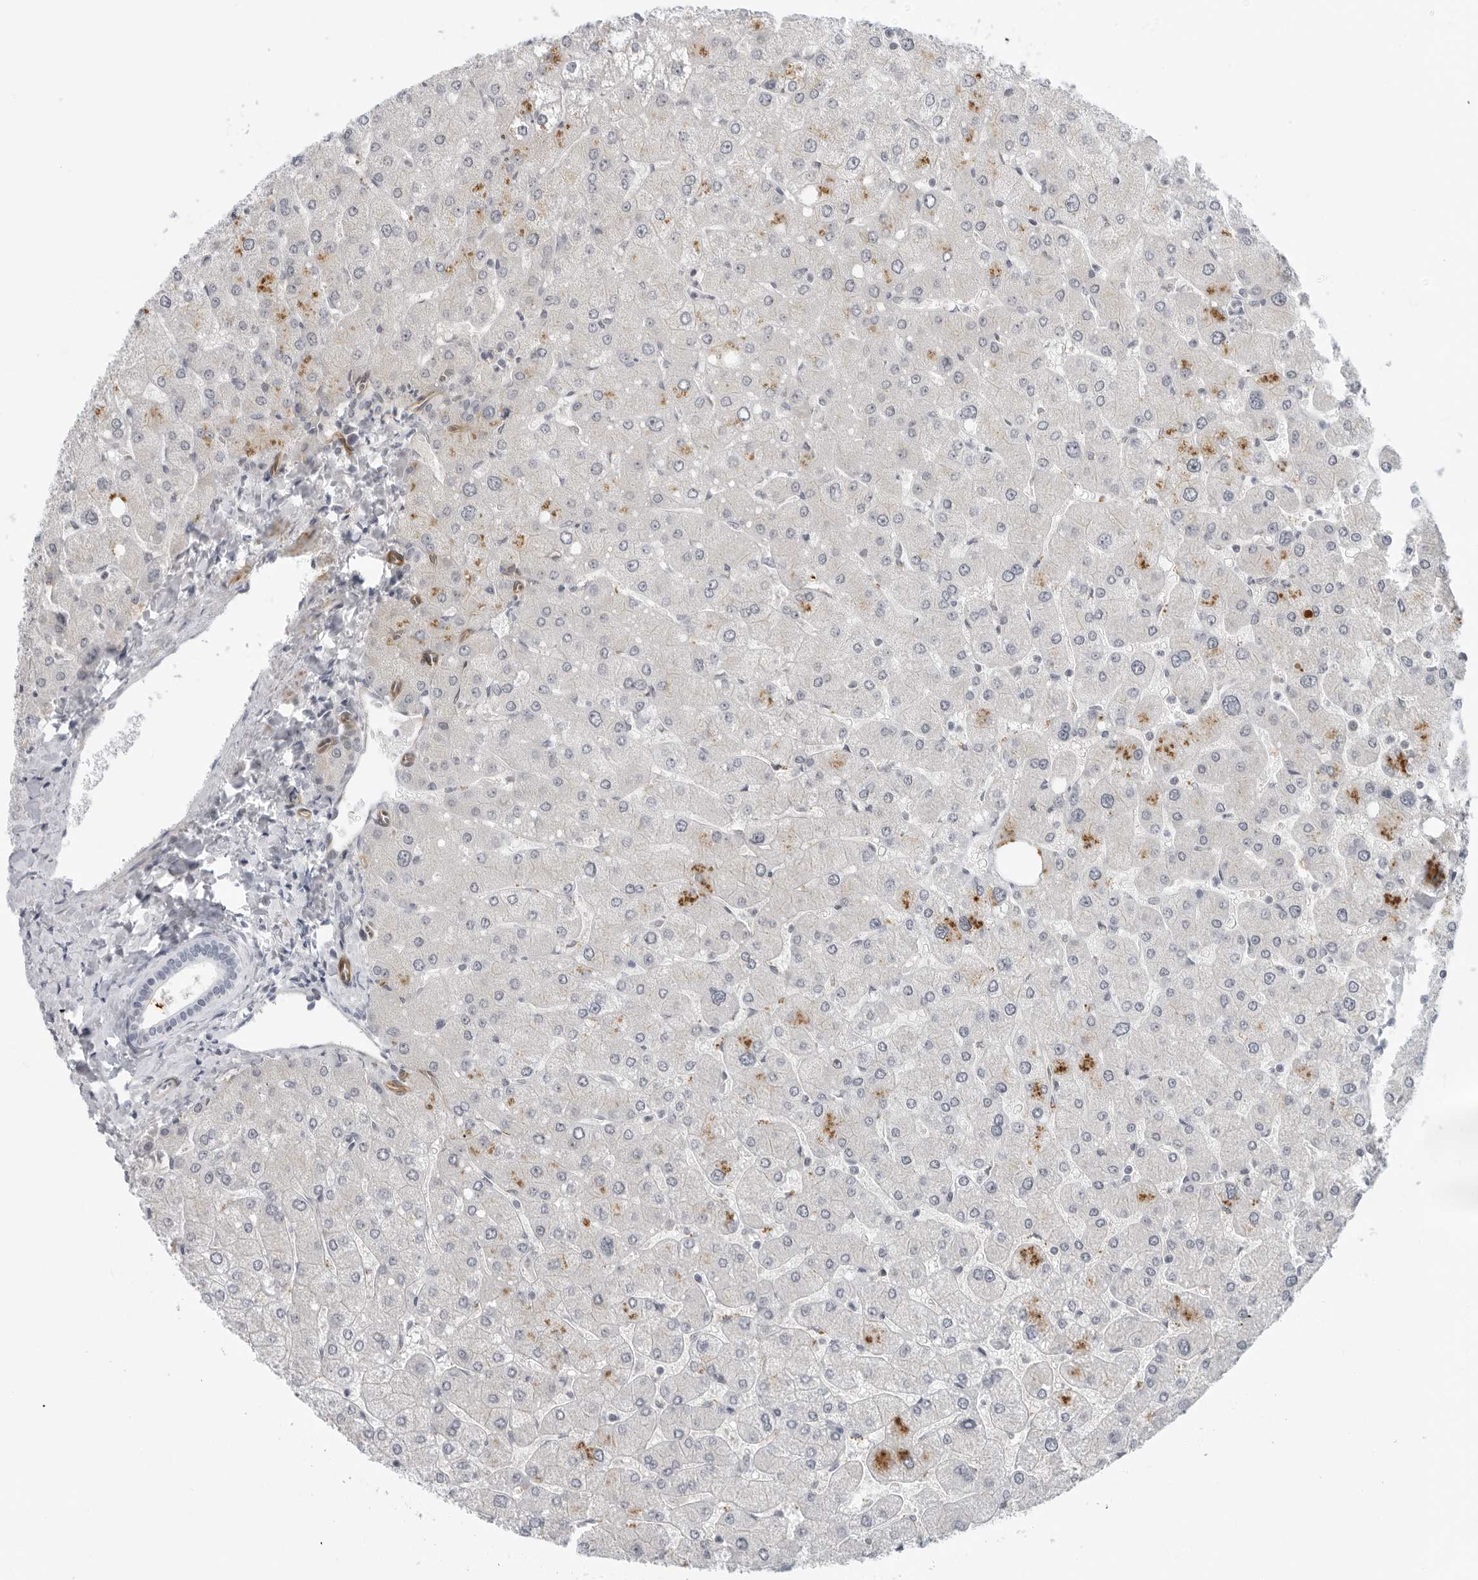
{"staining": {"intensity": "negative", "quantity": "none", "location": "none"}, "tissue": "liver", "cell_type": "Cholangiocytes", "image_type": "normal", "snomed": [{"axis": "morphology", "description": "Normal tissue, NOS"}, {"axis": "topography", "description": "Liver"}], "caption": "The histopathology image exhibits no staining of cholangiocytes in unremarkable liver.", "gene": "SUGCT", "patient": {"sex": "male", "age": 55}}